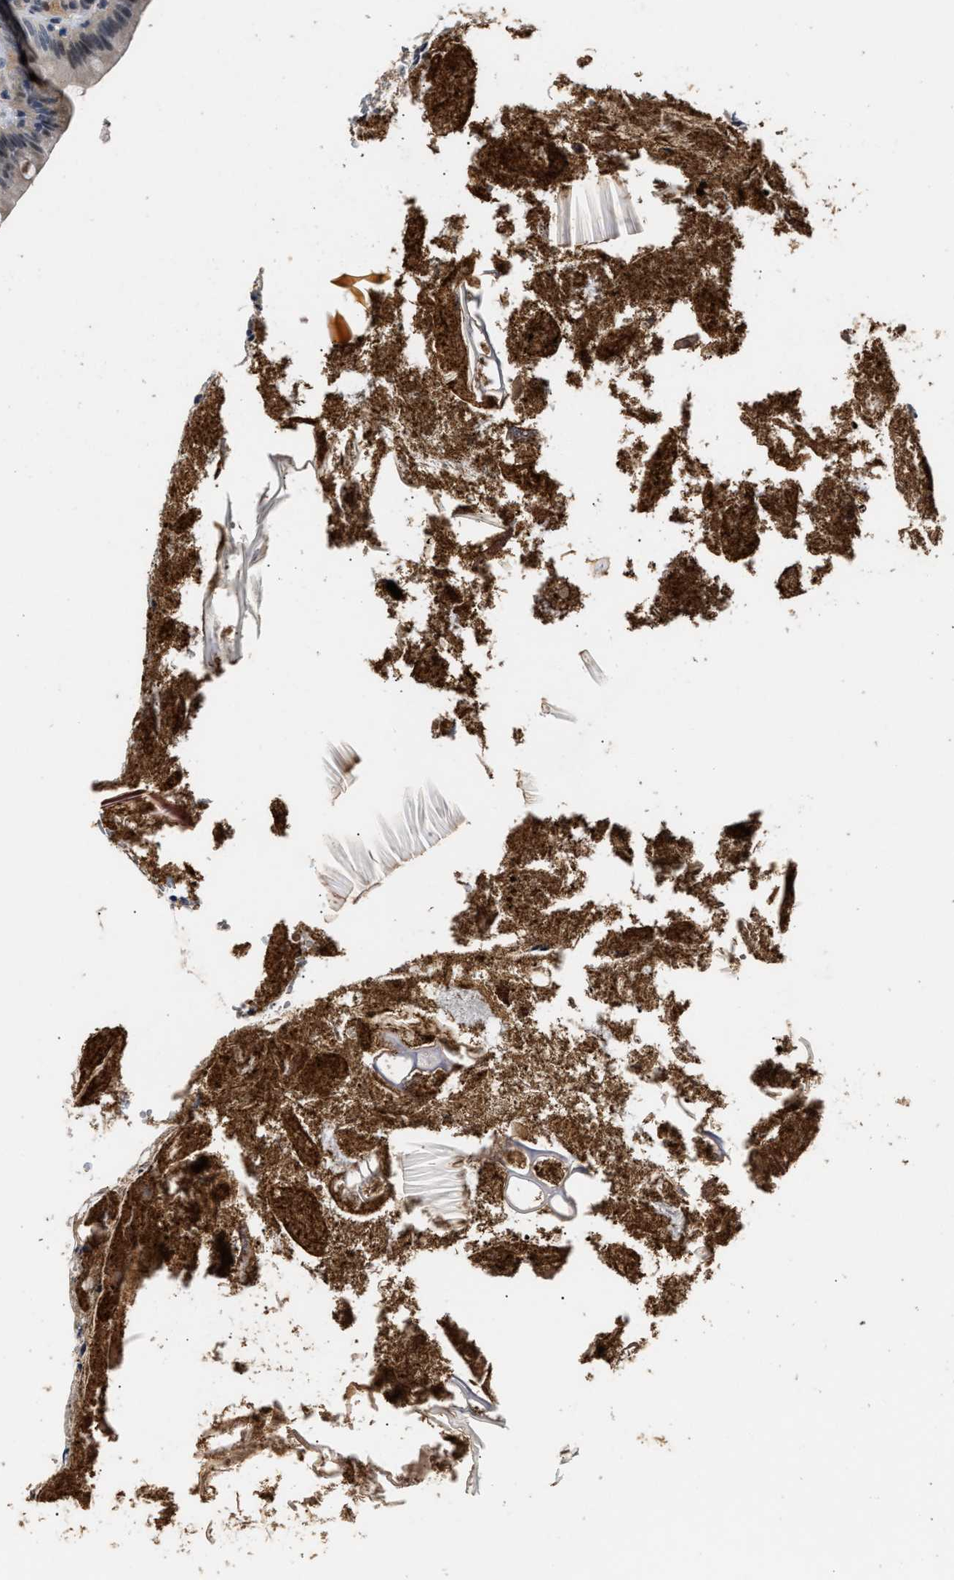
{"staining": {"intensity": "weak", "quantity": "25%-75%", "location": "nuclear"}, "tissue": "appendix", "cell_type": "Glandular cells", "image_type": "normal", "snomed": [{"axis": "morphology", "description": "Normal tissue, NOS"}, {"axis": "topography", "description": "Appendix"}], "caption": "This histopathology image reveals immunohistochemistry staining of unremarkable appendix, with low weak nuclear expression in about 25%-75% of glandular cells.", "gene": "PPM1H", "patient": {"sex": "male", "age": 52}}